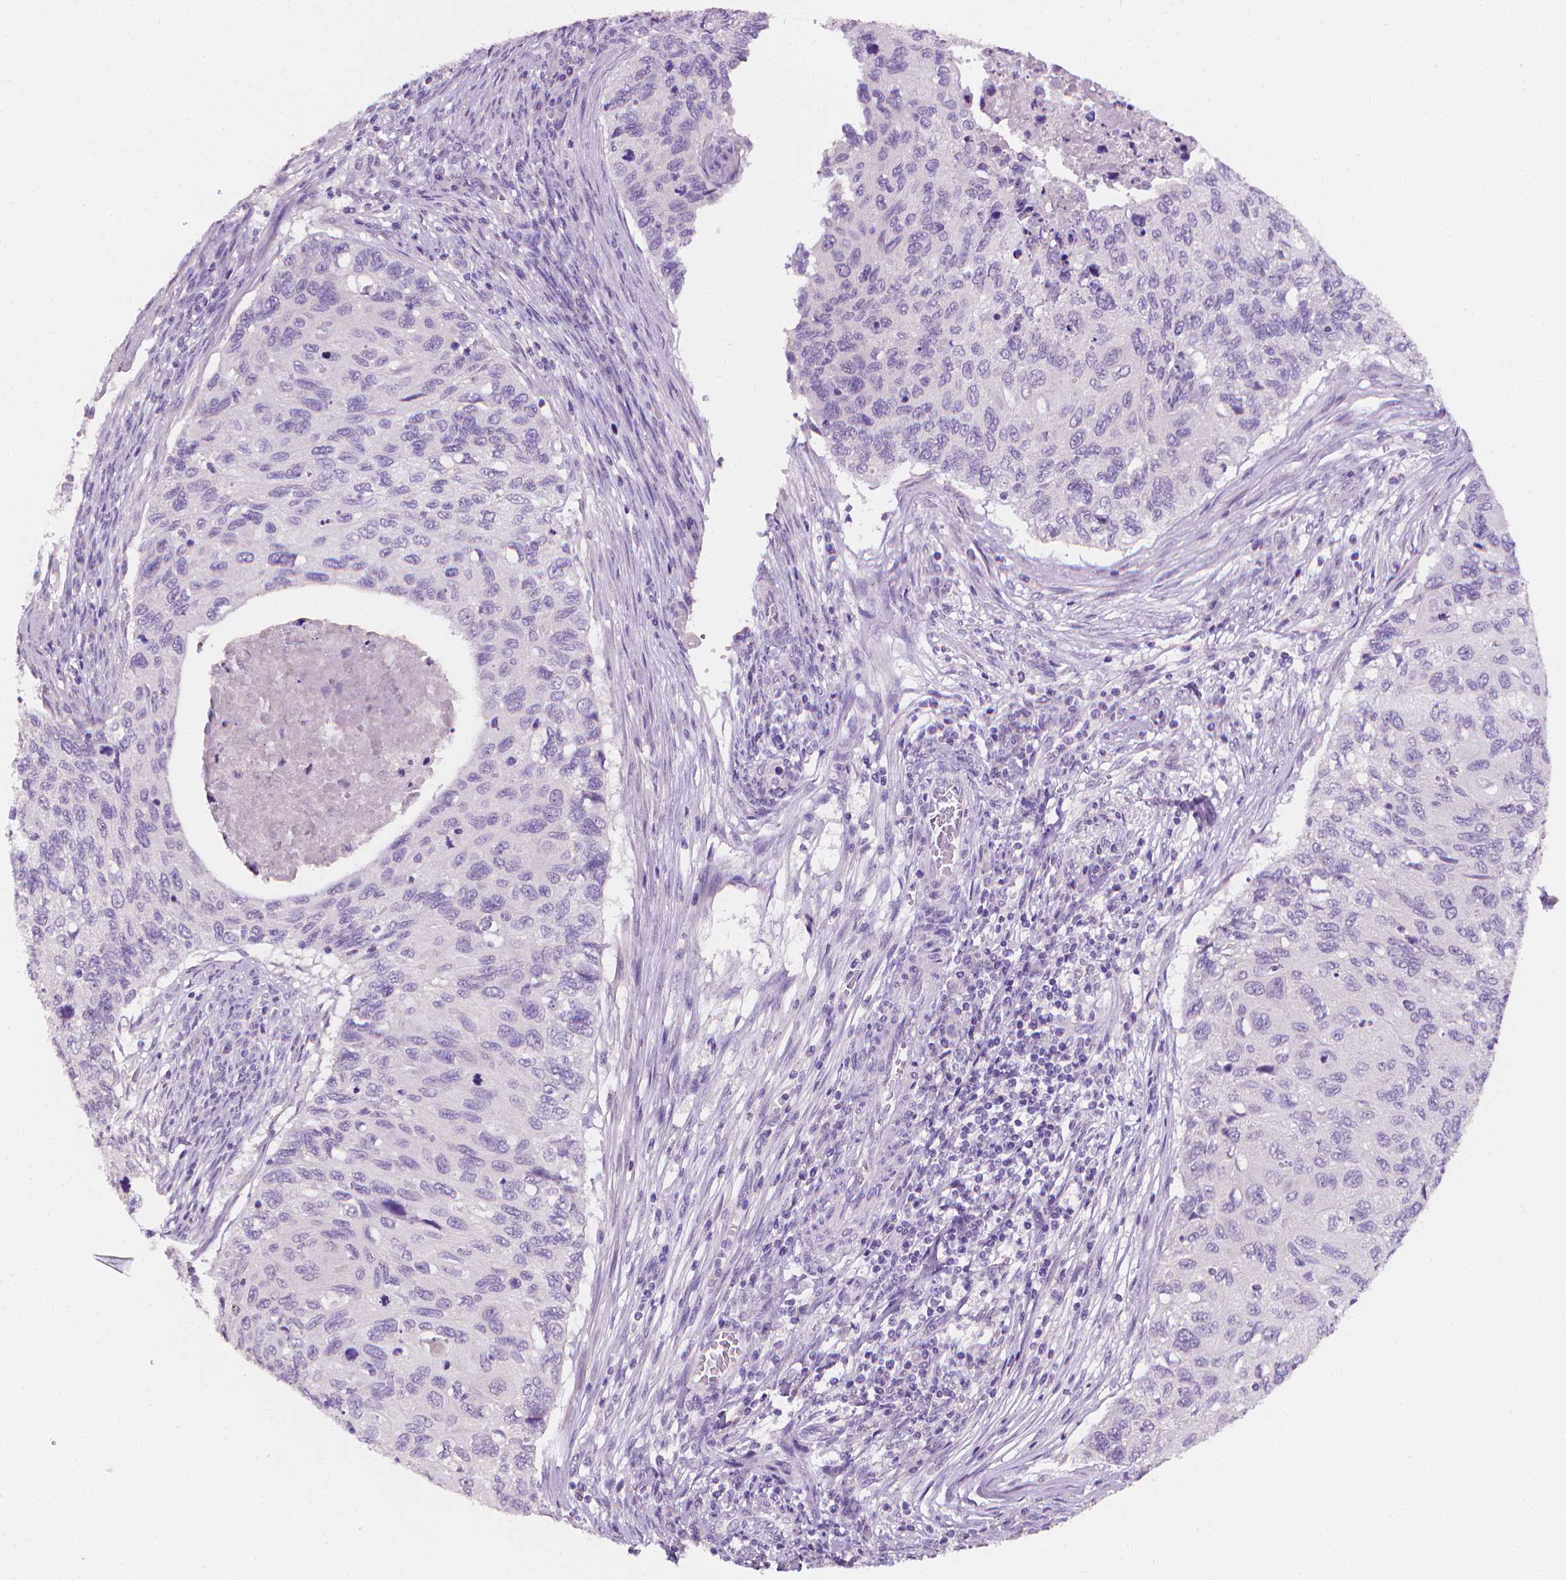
{"staining": {"intensity": "negative", "quantity": "none", "location": "none"}, "tissue": "cervical cancer", "cell_type": "Tumor cells", "image_type": "cancer", "snomed": [{"axis": "morphology", "description": "Squamous cell carcinoma, NOS"}, {"axis": "topography", "description": "Cervix"}], "caption": "Tumor cells are negative for brown protein staining in cervical squamous cell carcinoma.", "gene": "FASN", "patient": {"sex": "female", "age": 70}}